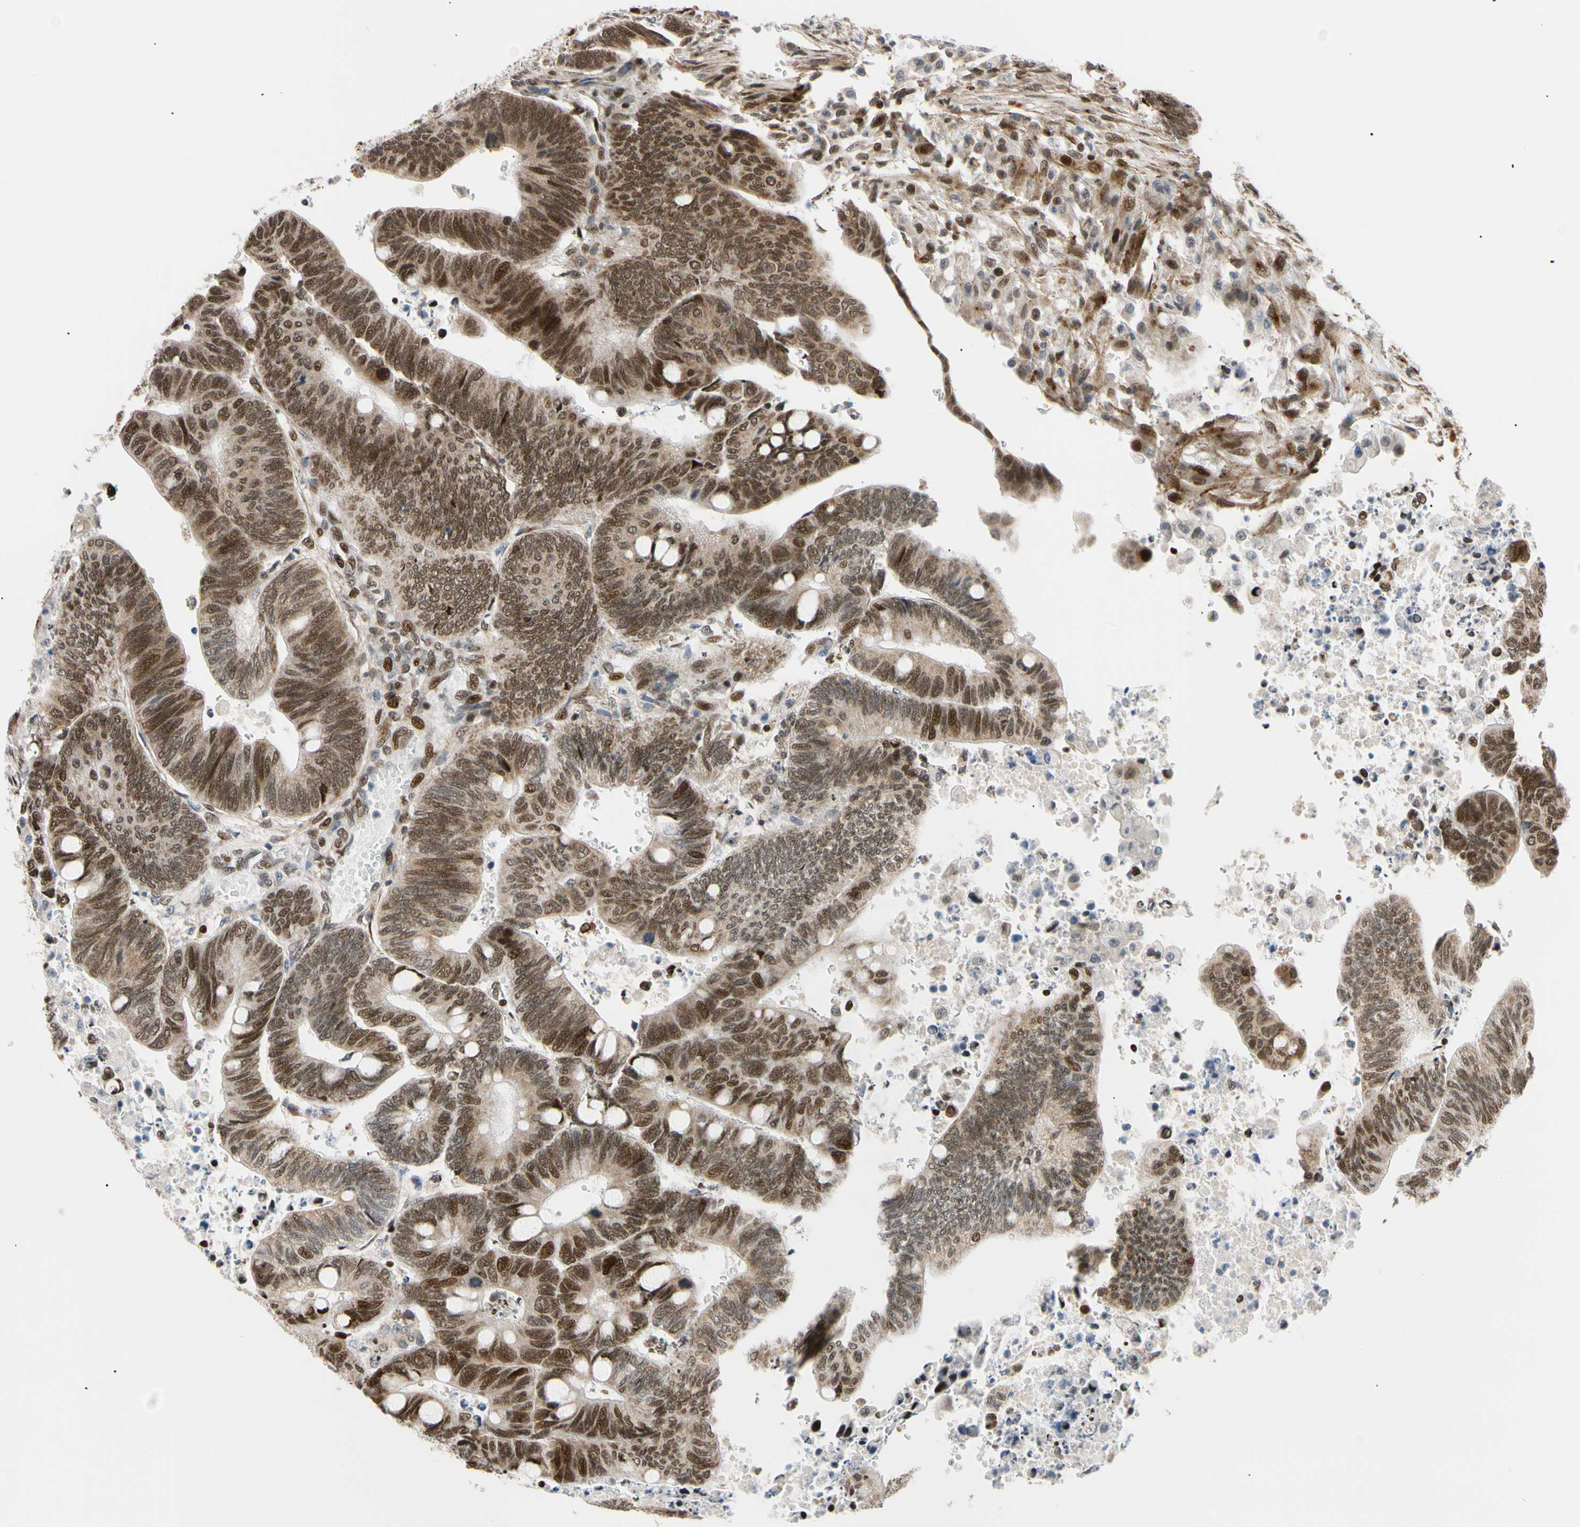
{"staining": {"intensity": "moderate", "quantity": ">75%", "location": "cytoplasmic/membranous,nuclear"}, "tissue": "colorectal cancer", "cell_type": "Tumor cells", "image_type": "cancer", "snomed": [{"axis": "morphology", "description": "Normal tissue, NOS"}, {"axis": "morphology", "description": "Adenocarcinoma, NOS"}, {"axis": "topography", "description": "Rectum"}, {"axis": "topography", "description": "Peripheral nerve tissue"}], "caption": "An immunohistochemistry (IHC) image of neoplastic tissue is shown. Protein staining in brown highlights moderate cytoplasmic/membranous and nuclear positivity in adenocarcinoma (colorectal) within tumor cells.", "gene": "E2F1", "patient": {"sex": "male", "age": 92}}